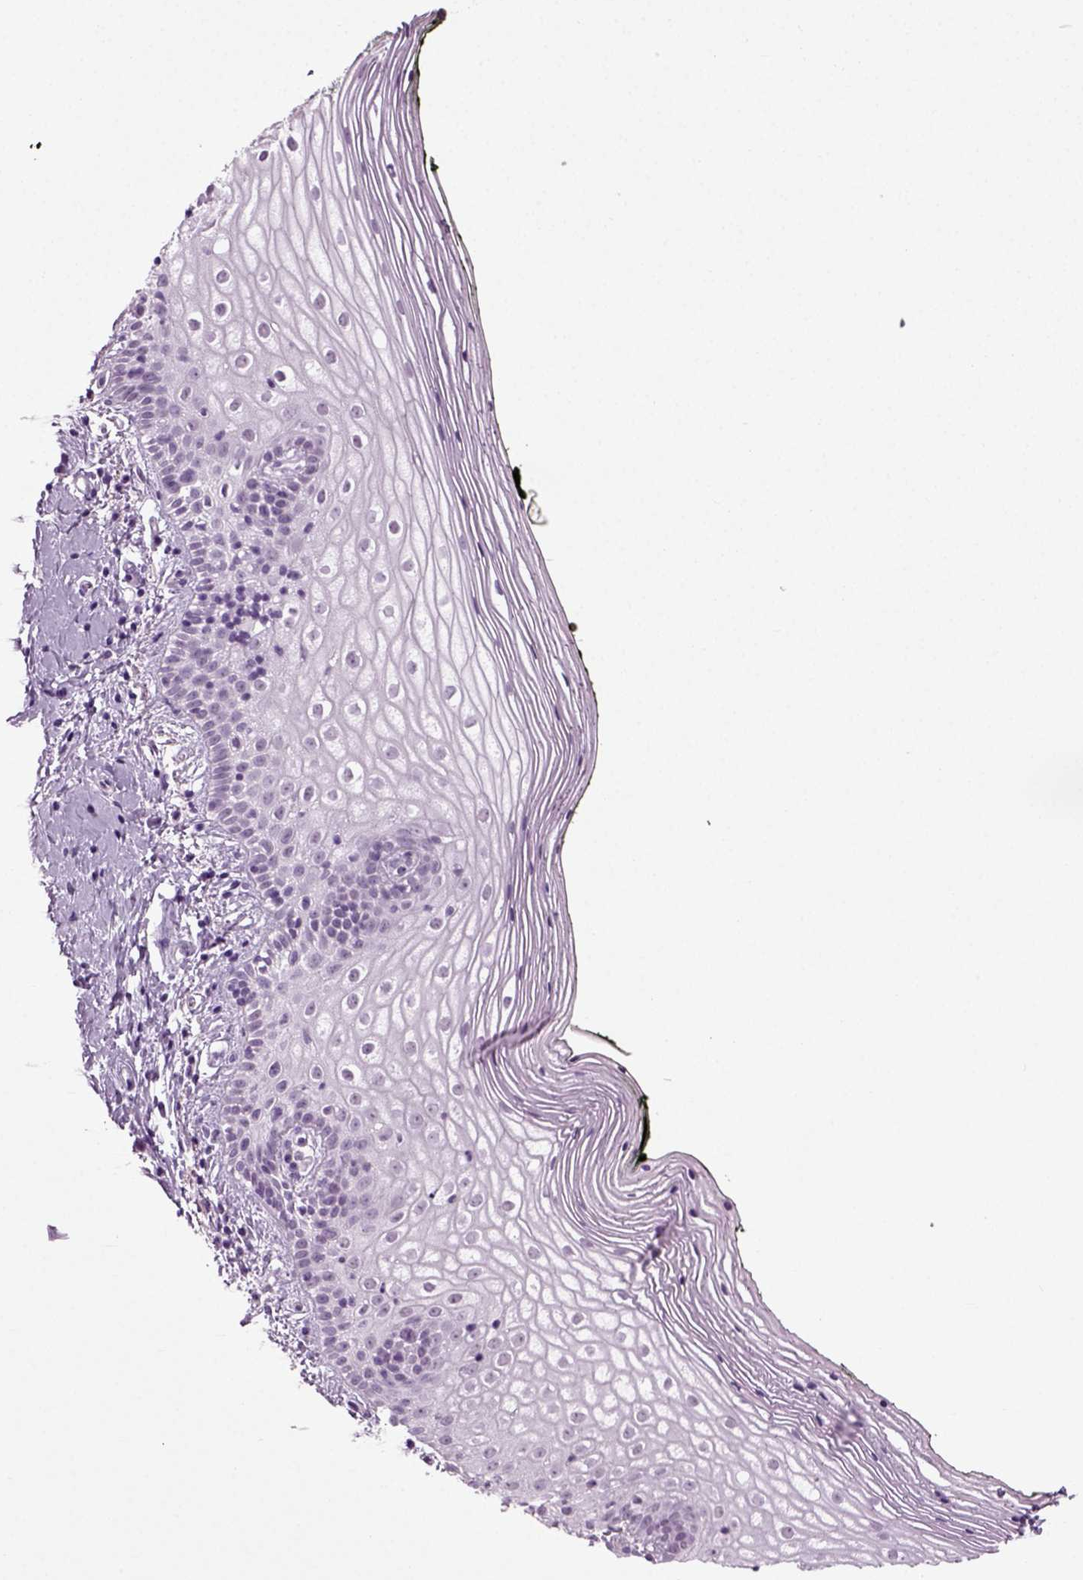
{"staining": {"intensity": "negative", "quantity": "none", "location": "none"}, "tissue": "vagina", "cell_type": "Squamous epithelial cells", "image_type": "normal", "snomed": [{"axis": "morphology", "description": "Normal tissue, NOS"}, {"axis": "topography", "description": "Vagina"}], "caption": "Immunohistochemistry (IHC) micrograph of unremarkable human vagina stained for a protein (brown), which displays no expression in squamous epithelial cells. The staining was performed using DAB to visualize the protein expression in brown, while the nuclei were stained in blue with hematoxylin (Magnification: 20x).", "gene": "ZC2HC1C", "patient": {"sex": "female", "age": 47}}